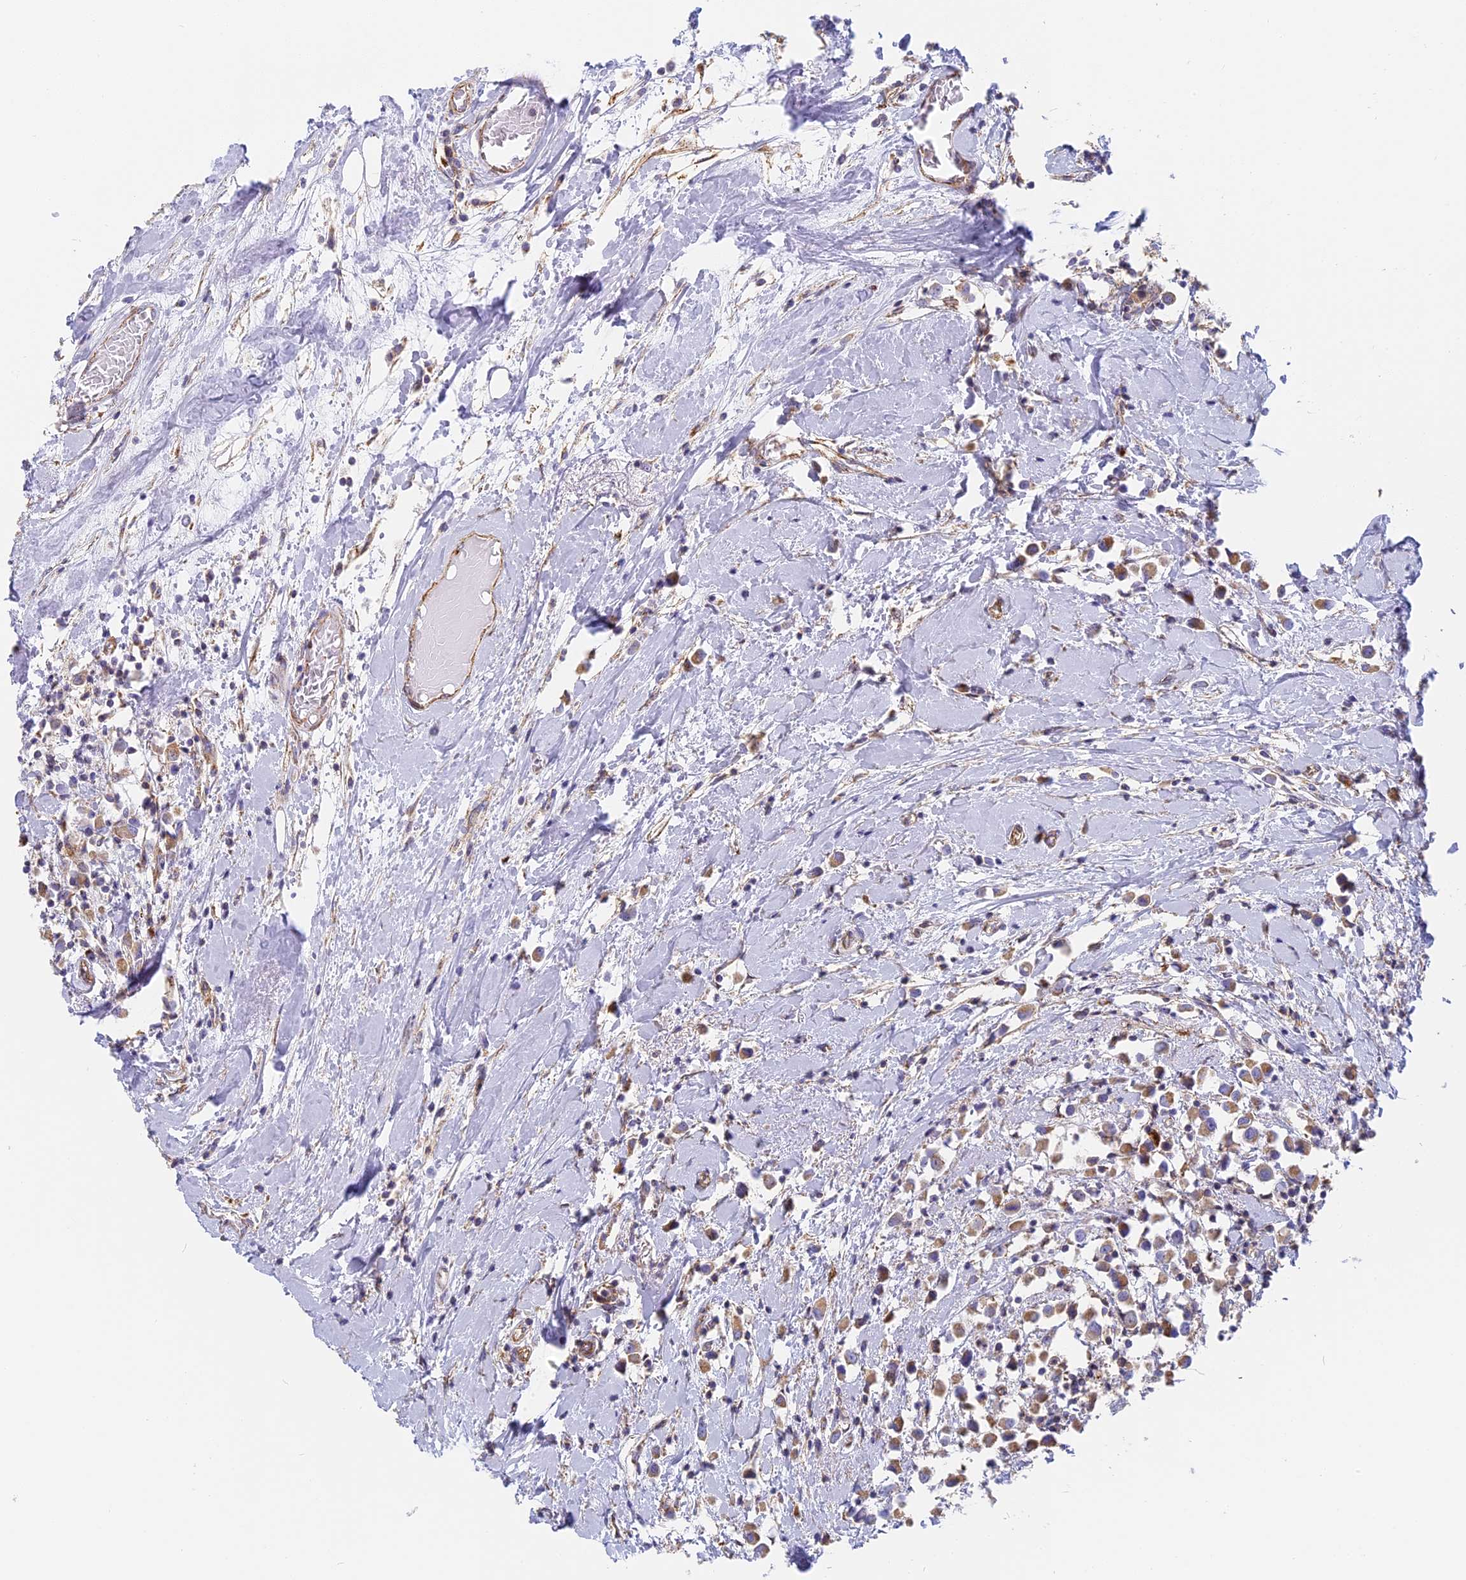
{"staining": {"intensity": "moderate", "quantity": ">75%", "location": "cytoplasmic/membranous"}, "tissue": "breast cancer", "cell_type": "Tumor cells", "image_type": "cancer", "snomed": [{"axis": "morphology", "description": "Duct carcinoma"}, {"axis": "topography", "description": "Breast"}], "caption": "Breast cancer (infiltrating ductal carcinoma) was stained to show a protein in brown. There is medium levels of moderate cytoplasmic/membranous positivity in about >75% of tumor cells.", "gene": "DDA1", "patient": {"sex": "female", "age": 61}}